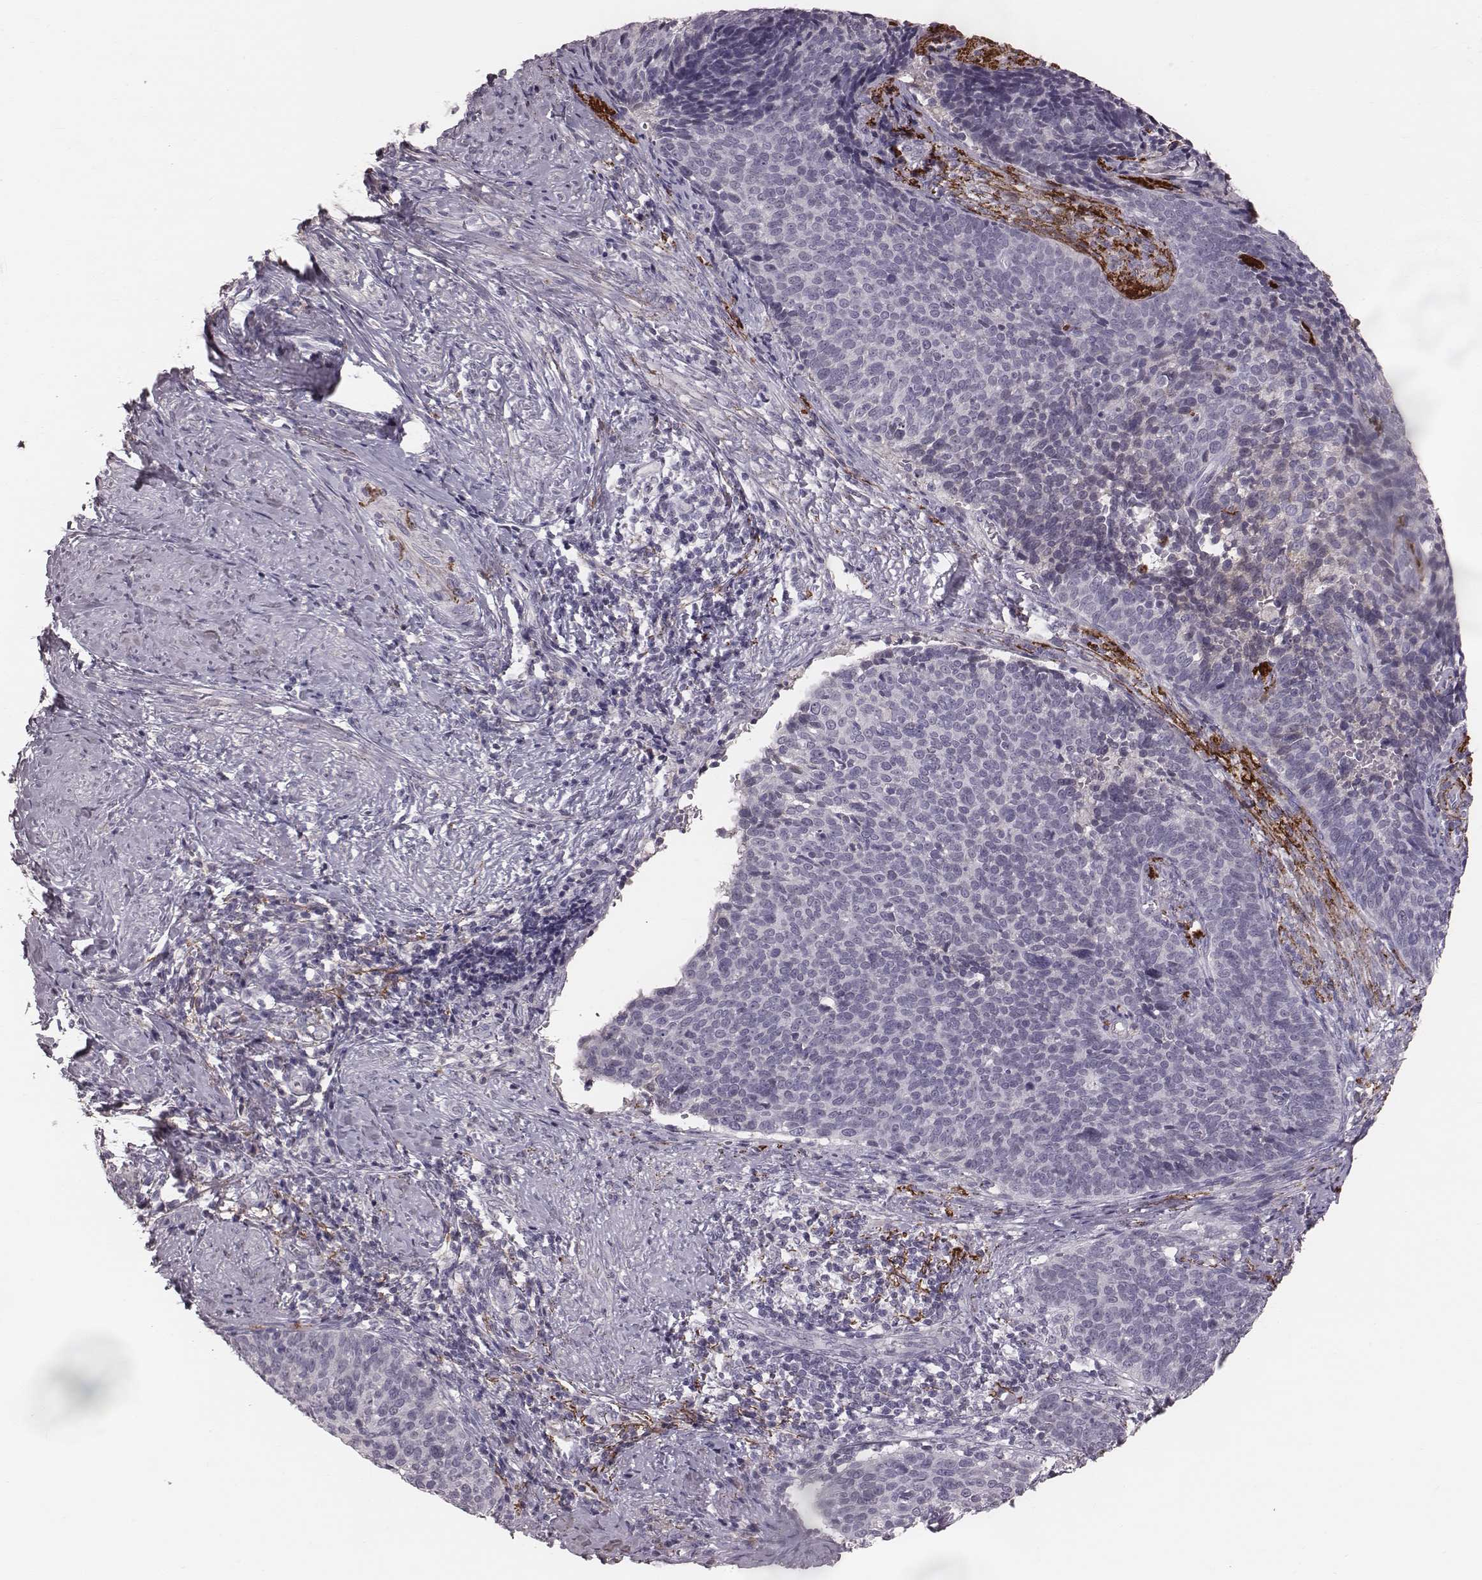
{"staining": {"intensity": "negative", "quantity": "none", "location": "none"}, "tissue": "cervical cancer", "cell_type": "Tumor cells", "image_type": "cancer", "snomed": [{"axis": "morphology", "description": "Squamous cell carcinoma, NOS"}, {"axis": "topography", "description": "Cervix"}], "caption": "This is an IHC micrograph of cervical cancer (squamous cell carcinoma). There is no positivity in tumor cells.", "gene": "CFTR", "patient": {"sex": "female", "age": 39}}